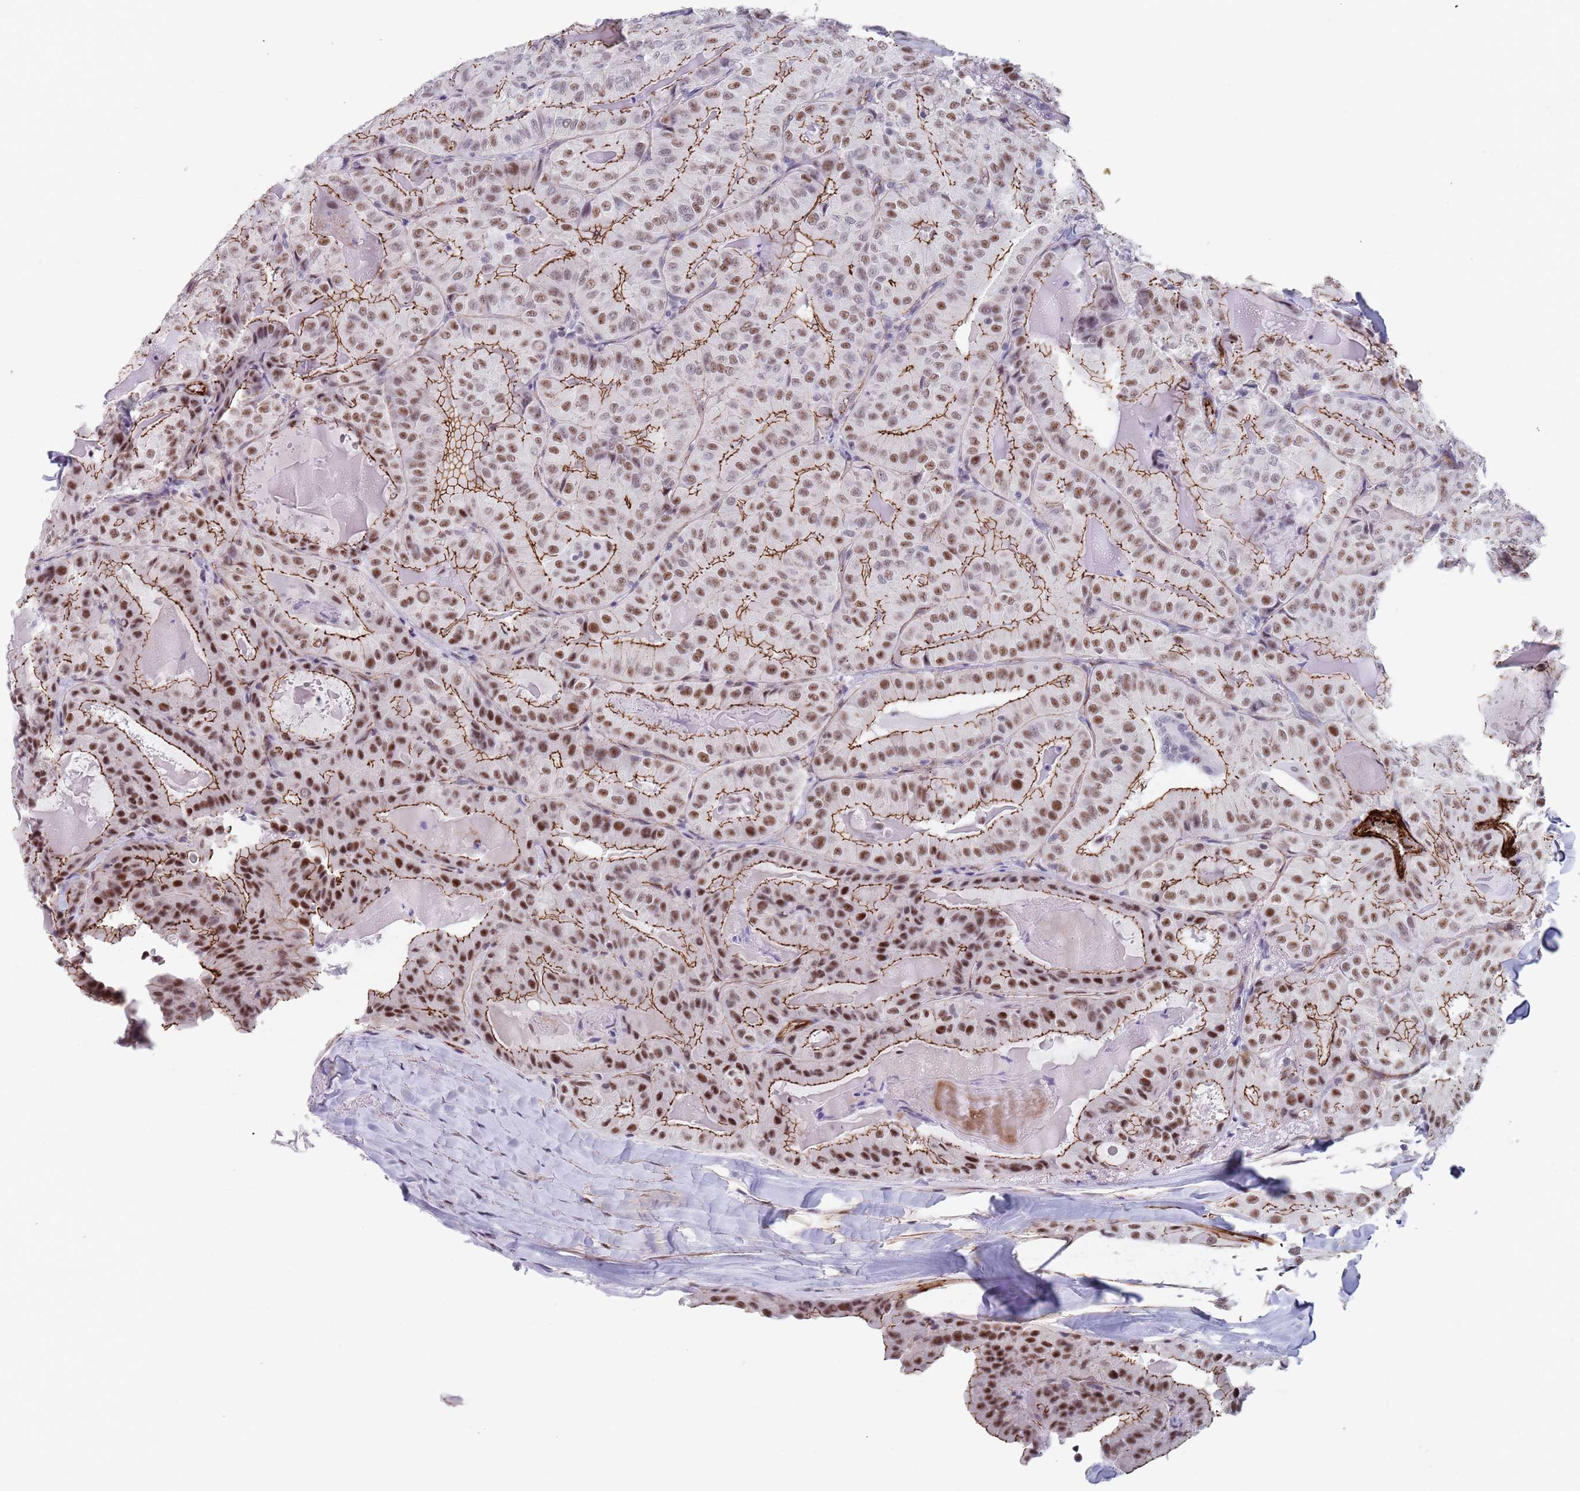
{"staining": {"intensity": "moderate", "quantity": ">75%", "location": "cytoplasmic/membranous,nuclear"}, "tissue": "thyroid cancer", "cell_type": "Tumor cells", "image_type": "cancer", "snomed": [{"axis": "morphology", "description": "Papillary adenocarcinoma, NOS"}, {"axis": "topography", "description": "Thyroid gland"}], "caption": "The micrograph demonstrates a brown stain indicating the presence of a protein in the cytoplasmic/membranous and nuclear of tumor cells in thyroid cancer.", "gene": "OR5A2", "patient": {"sex": "female", "age": 68}}